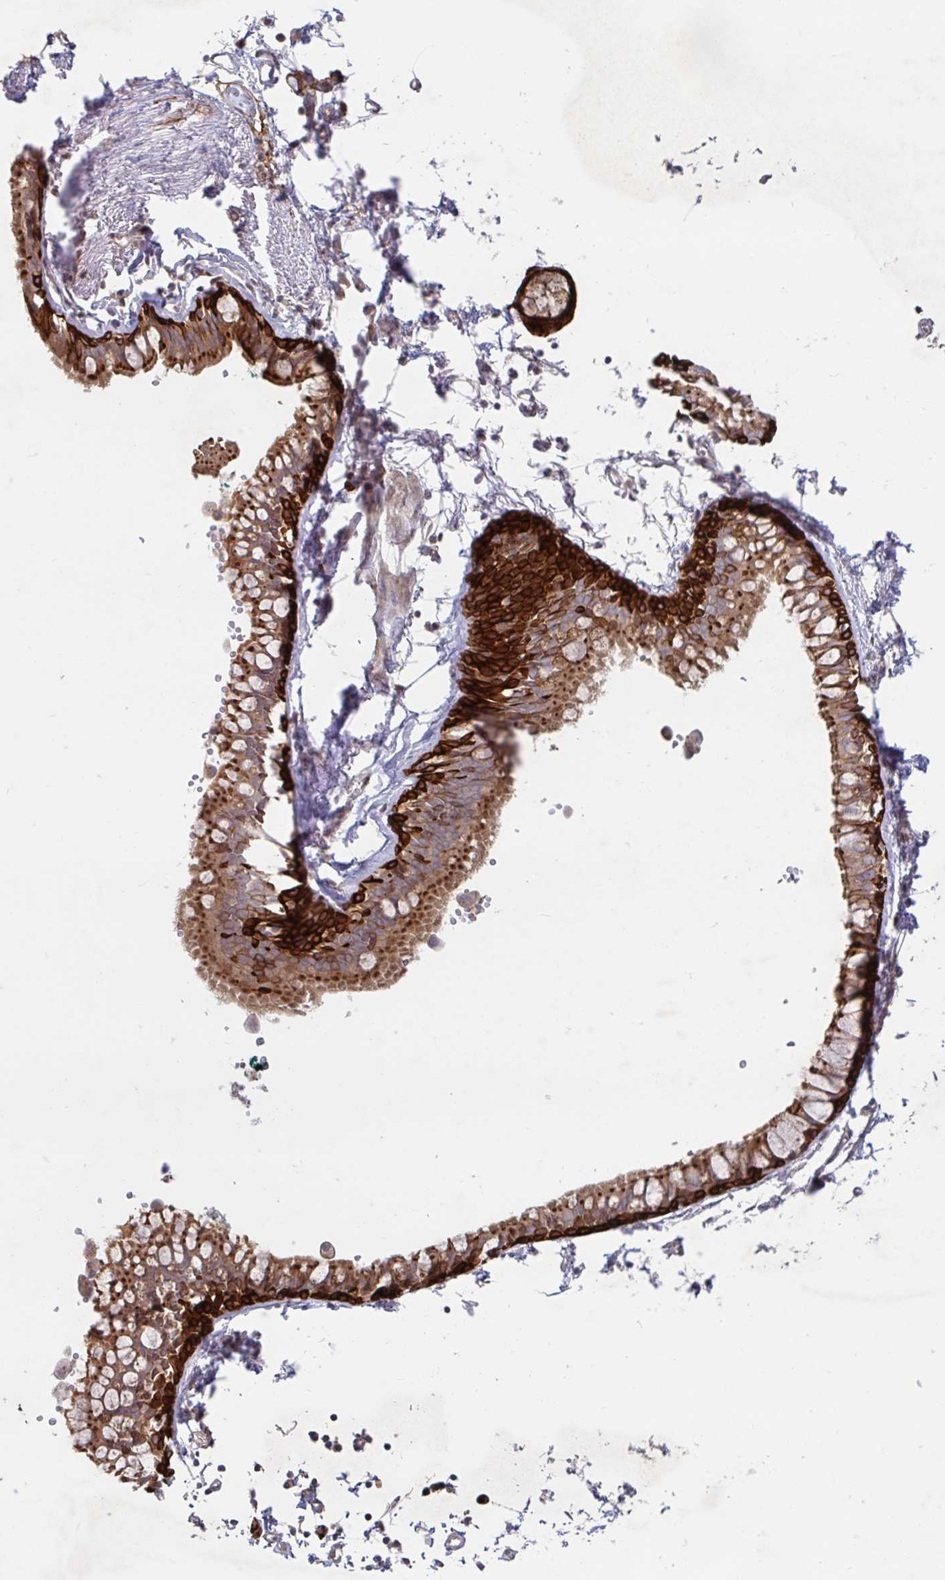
{"staining": {"intensity": "strong", "quantity": "25%-75%", "location": "cytoplasmic/membranous"}, "tissue": "bronchus", "cell_type": "Respiratory epithelial cells", "image_type": "normal", "snomed": [{"axis": "morphology", "description": "Normal tissue, NOS"}, {"axis": "topography", "description": "Cartilage tissue"}, {"axis": "topography", "description": "Bronchus"}], "caption": "A brown stain shows strong cytoplasmic/membranous positivity of a protein in respiratory epithelial cells of normal human bronchus.", "gene": "AACS", "patient": {"sex": "female", "age": 59}}